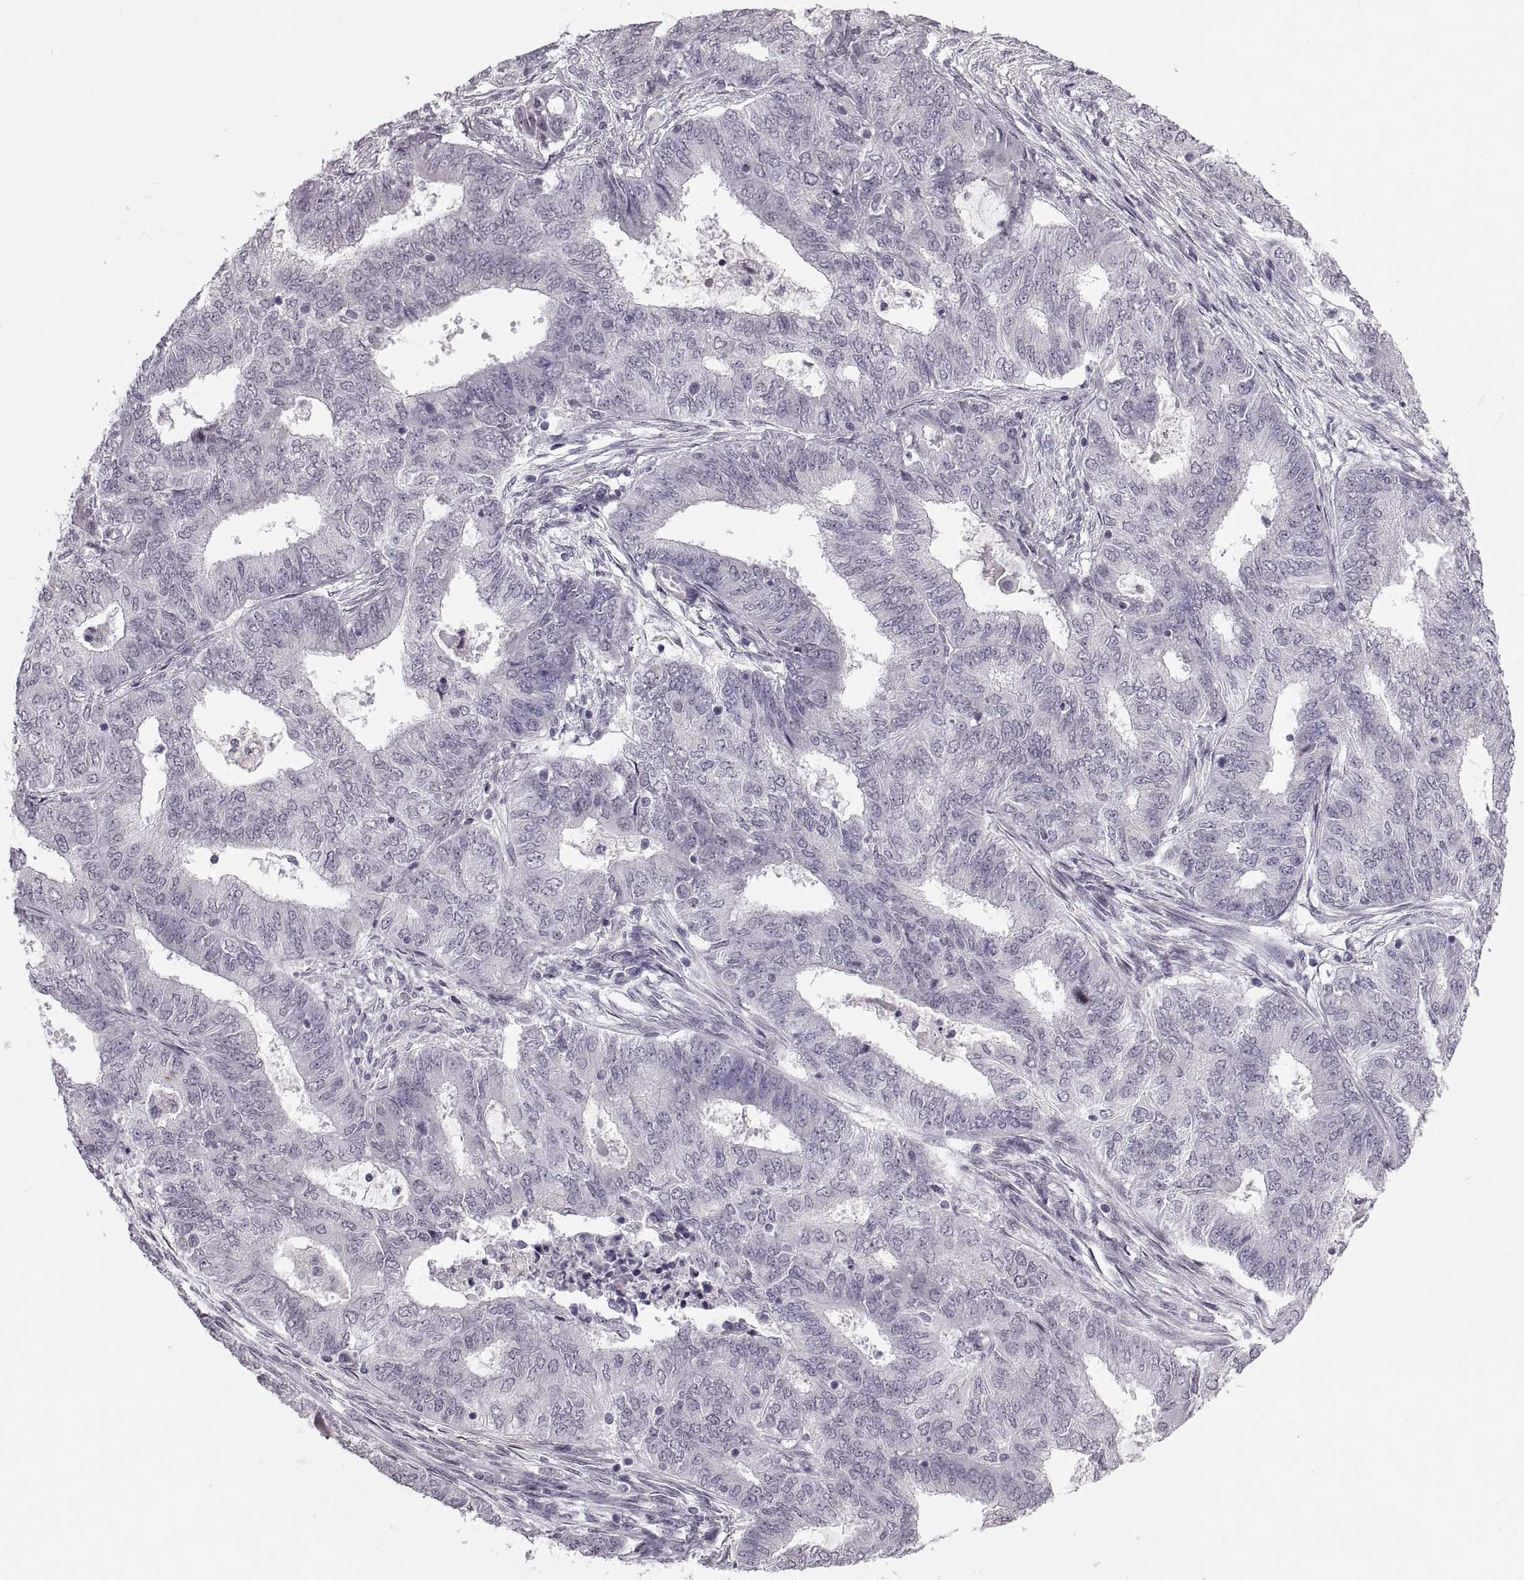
{"staining": {"intensity": "negative", "quantity": "none", "location": "none"}, "tissue": "endometrial cancer", "cell_type": "Tumor cells", "image_type": "cancer", "snomed": [{"axis": "morphology", "description": "Adenocarcinoma, NOS"}, {"axis": "topography", "description": "Endometrium"}], "caption": "Micrograph shows no protein positivity in tumor cells of adenocarcinoma (endometrial) tissue.", "gene": "PRSS37", "patient": {"sex": "female", "age": 62}}